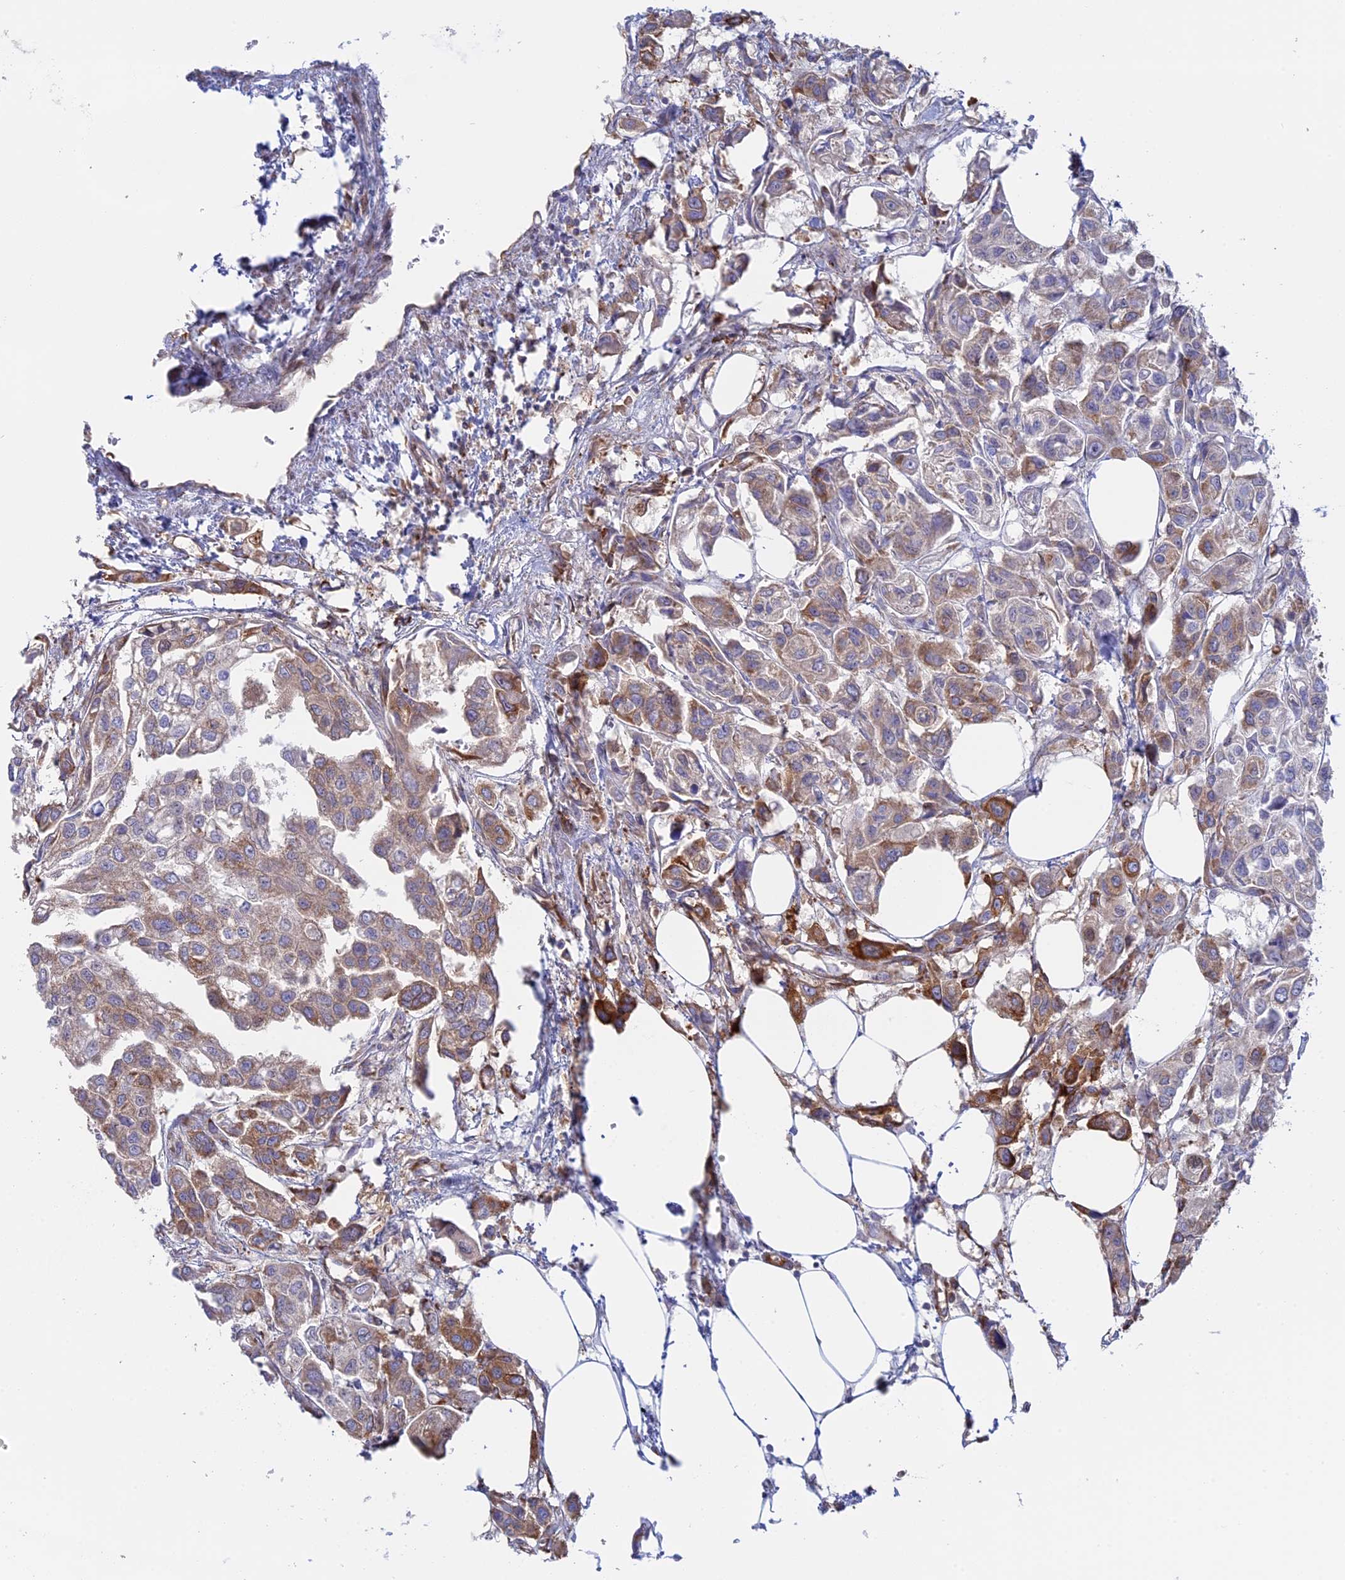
{"staining": {"intensity": "moderate", "quantity": "<25%", "location": "cytoplasmic/membranous"}, "tissue": "urothelial cancer", "cell_type": "Tumor cells", "image_type": "cancer", "snomed": [{"axis": "morphology", "description": "Urothelial carcinoma, High grade"}, {"axis": "topography", "description": "Urinary bladder"}], "caption": "Protein staining exhibits moderate cytoplasmic/membranous staining in approximately <25% of tumor cells in urothelial cancer.", "gene": "GMIP", "patient": {"sex": "male", "age": 67}}